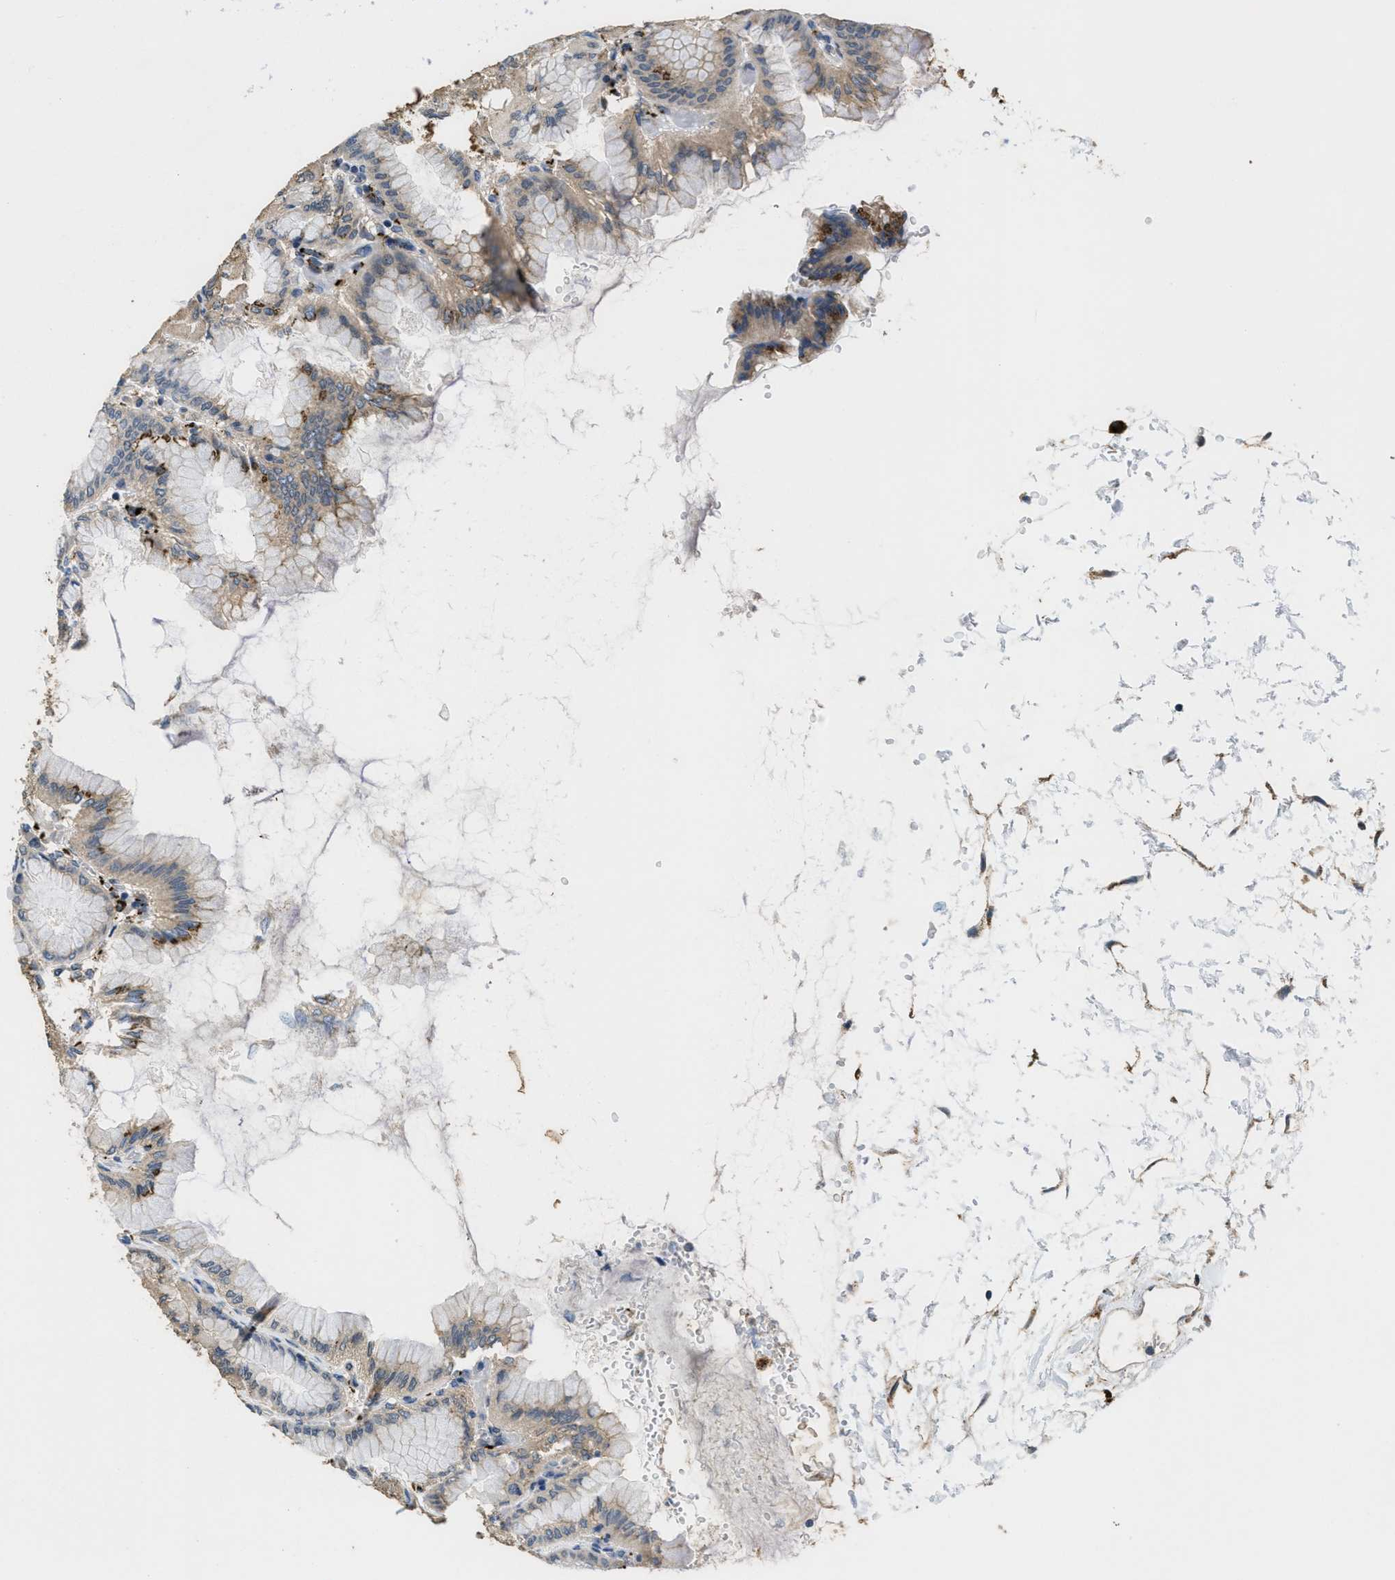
{"staining": {"intensity": "moderate", "quantity": ">75%", "location": "cytoplasmic/membranous"}, "tissue": "stomach", "cell_type": "Glandular cells", "image_type": "normal", "snomed": [{"axis": "morphology", "description": "Normal tissue, NOS"}, {"axis": "topography", "description": "Stomach, upper"}], "caption": "DAB (3,3'-diaminobenzidine) immunohistochemical staining of benign stomach displays moderate cytoplasmic/membranous protein positivity in approximately >75% of glandular cells.", "gene": "BMPR2", "patient": {"sex": "female", "age": 56}}